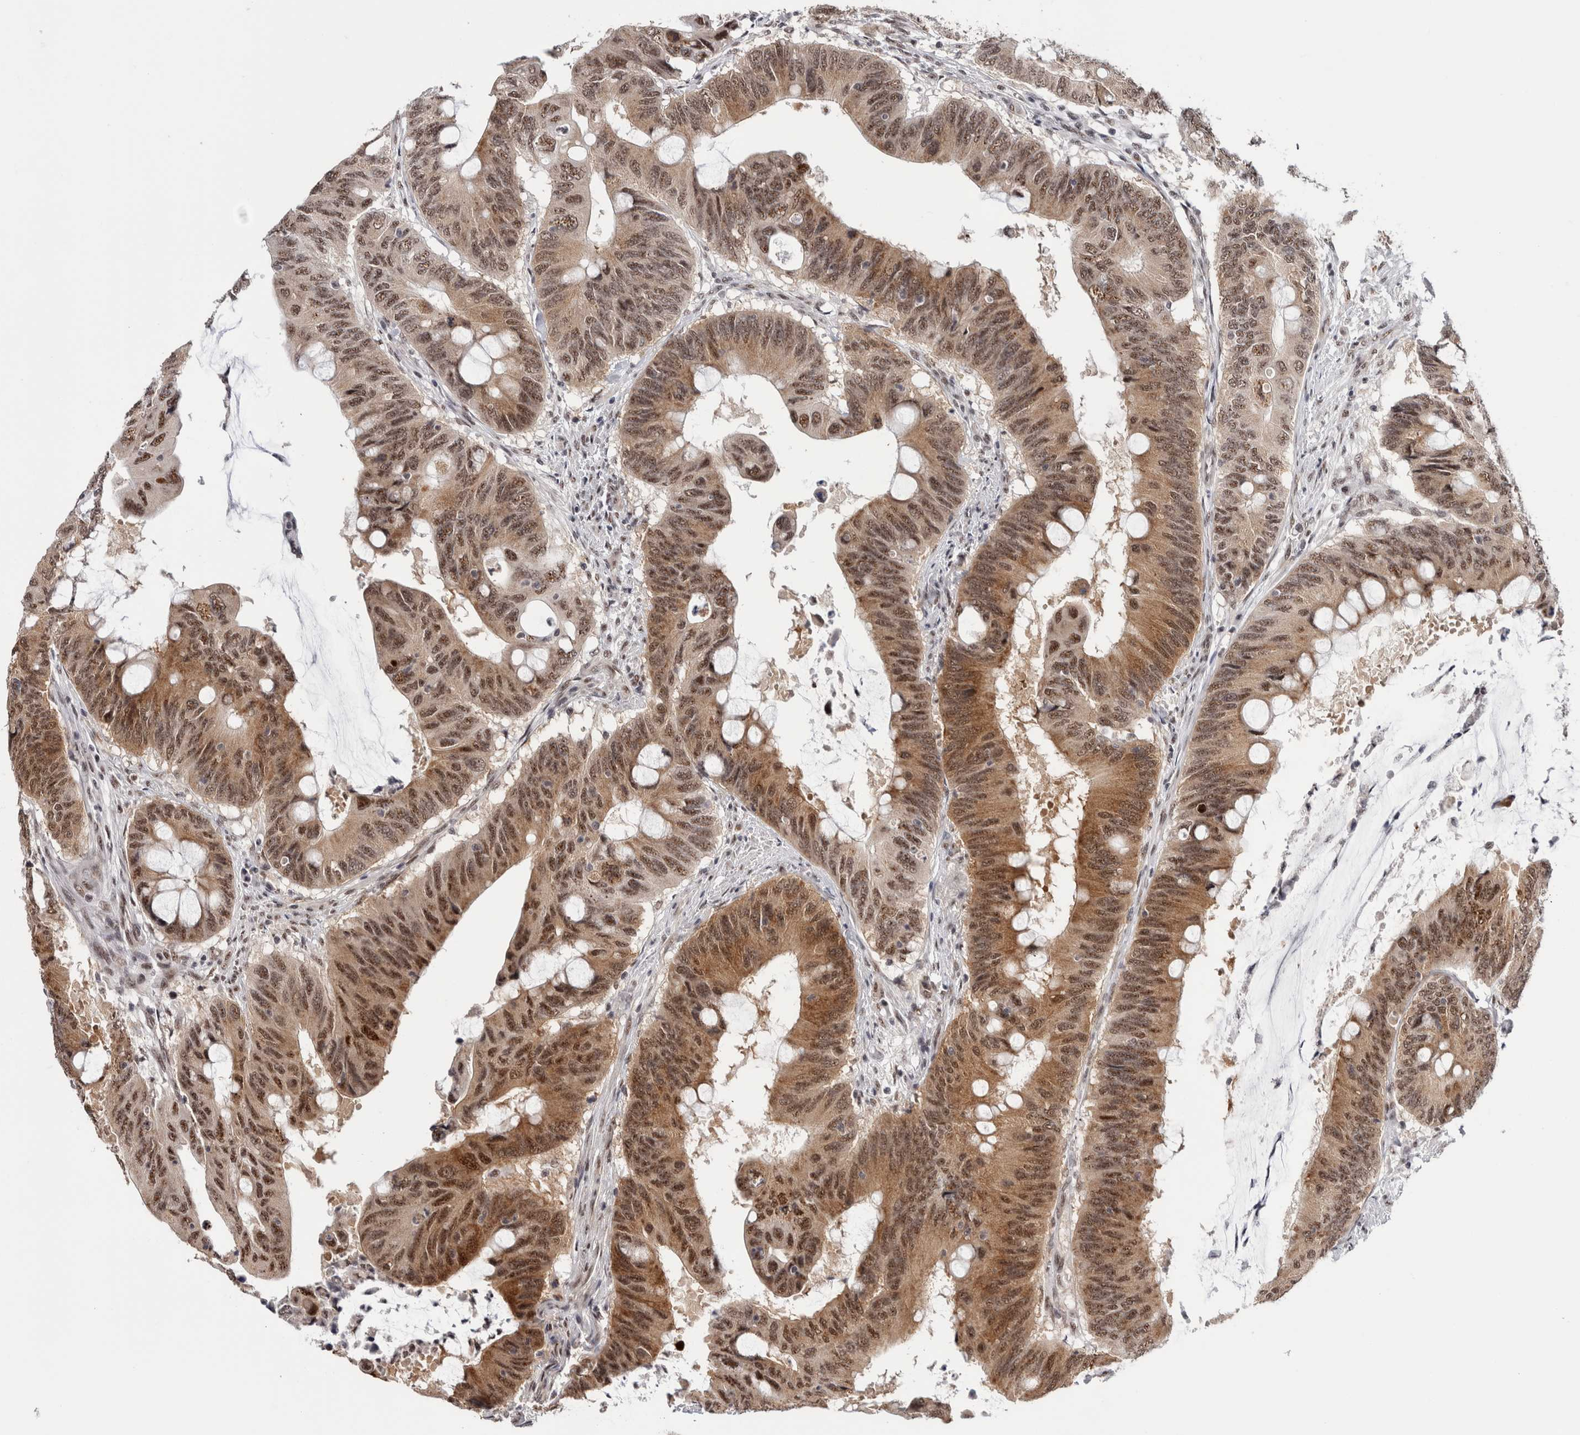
{"staining": {"intensity": "moderate", "quantity": ">75%", "location": "cytoplasmic/membranous,nuclear"}, "tissue": "colorectal cancer", "cell_type": "Tumor cells", "image_type": "cancer", "snomed": [{"axis": "morphology", "description": "Adenocarcinoma, NOS"}, {"axis": "topography", "description": "Colon"}], "caption": "Protein expression analysis of colorectal cancer shows moderate cytoplasmic/membranous and nuclear expression in about >75% of tumor cells.", "gene": "MKNK1", "patient": {"sex": "male", "age": 71}}